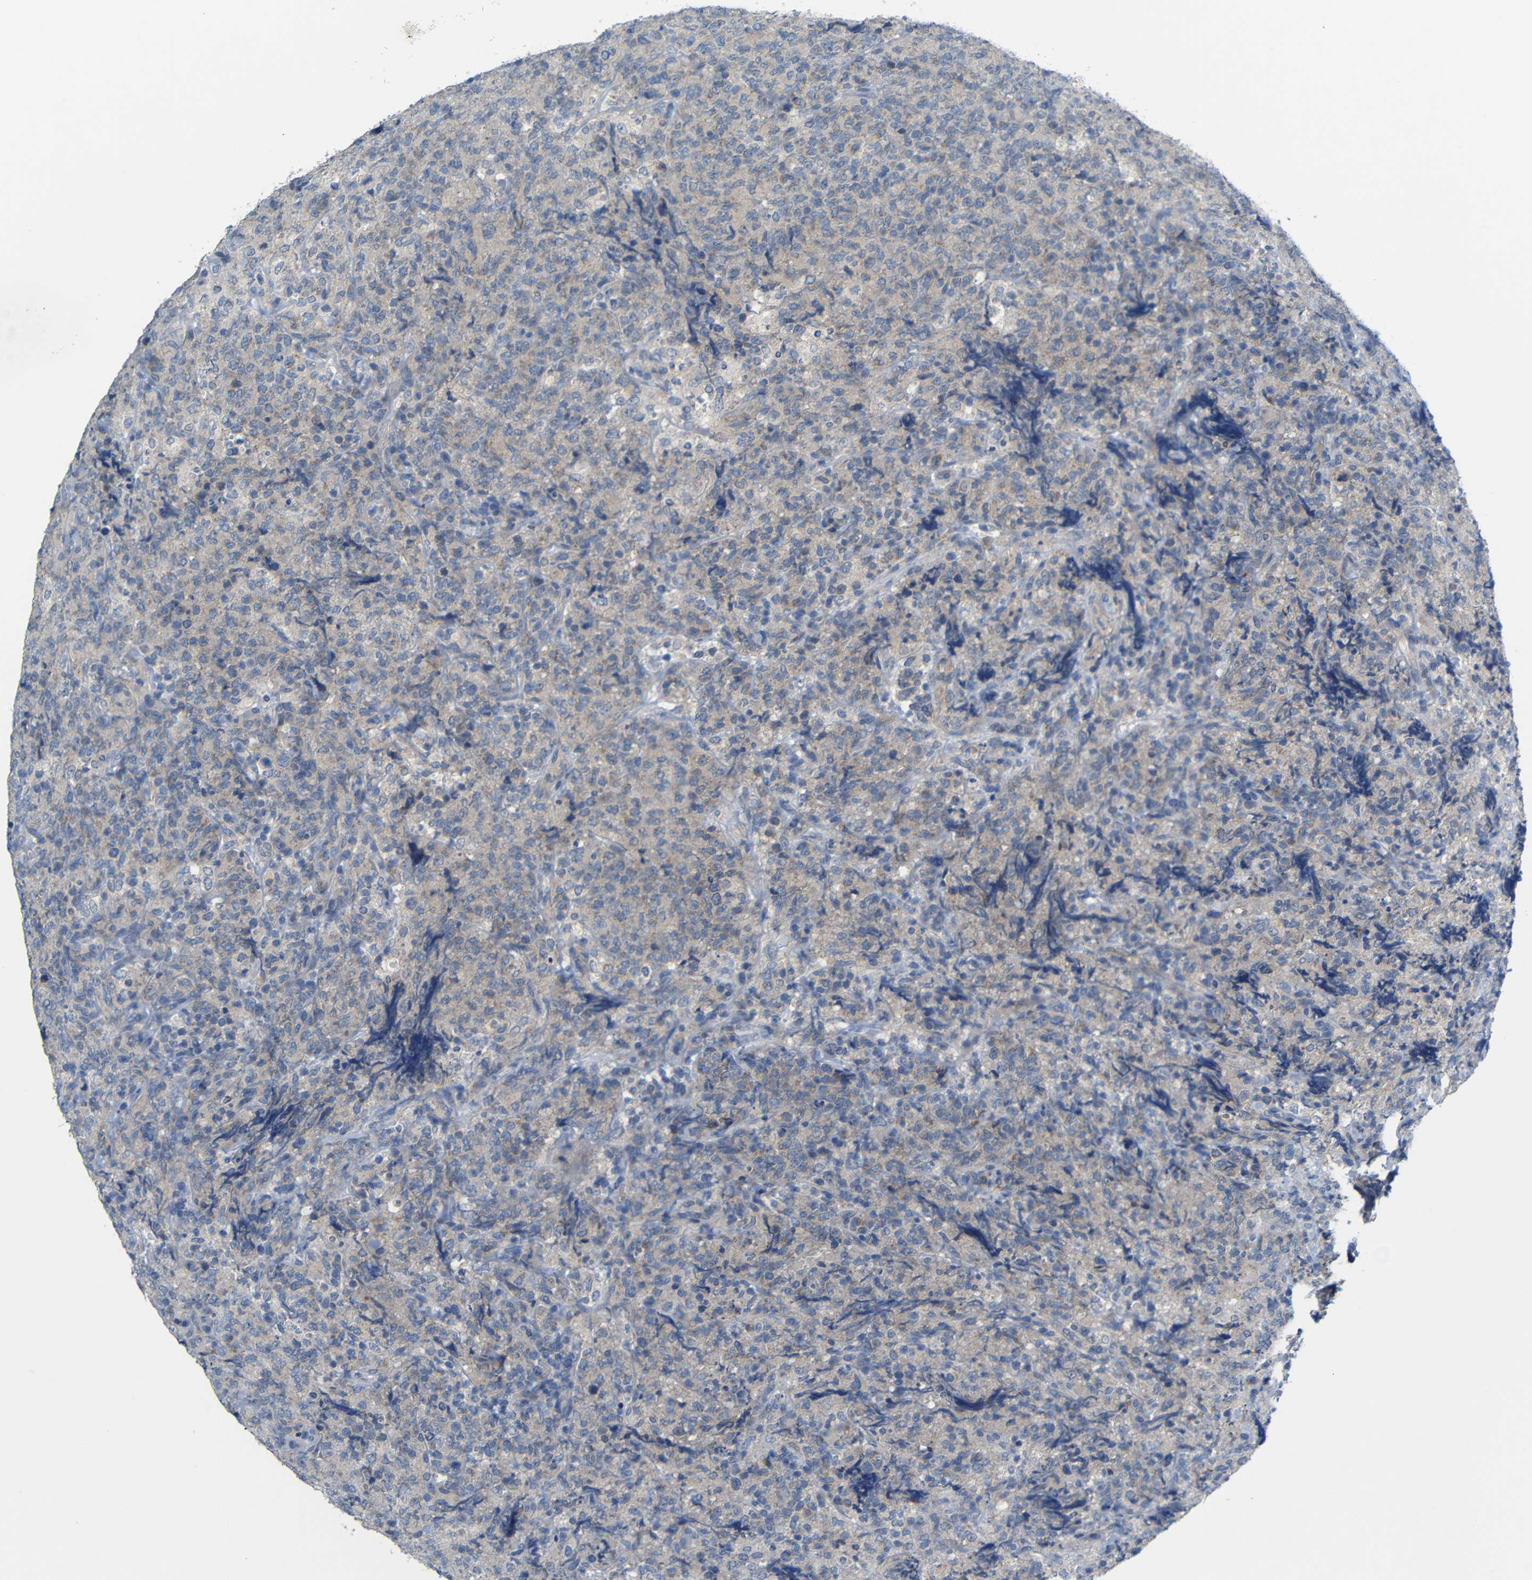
{"staining": {"intensity": "negative", "quantity": "none", "location": "none"}, "tissue": "lymphoma", "cell_type": "Tumor cells", "image_type": "cancer", "snomed": [{"axis": "morphology", "description": "Malignant lymphoma, non-Hodgkin's type, High grade"}, {"axis": "topography", "description": "Tonsil"}], "caption": "Tumor cells are negative for protein expression in human lymphoma.", "gene": "TBC1D32", "patient": {"sex": "female", "age": 36}}